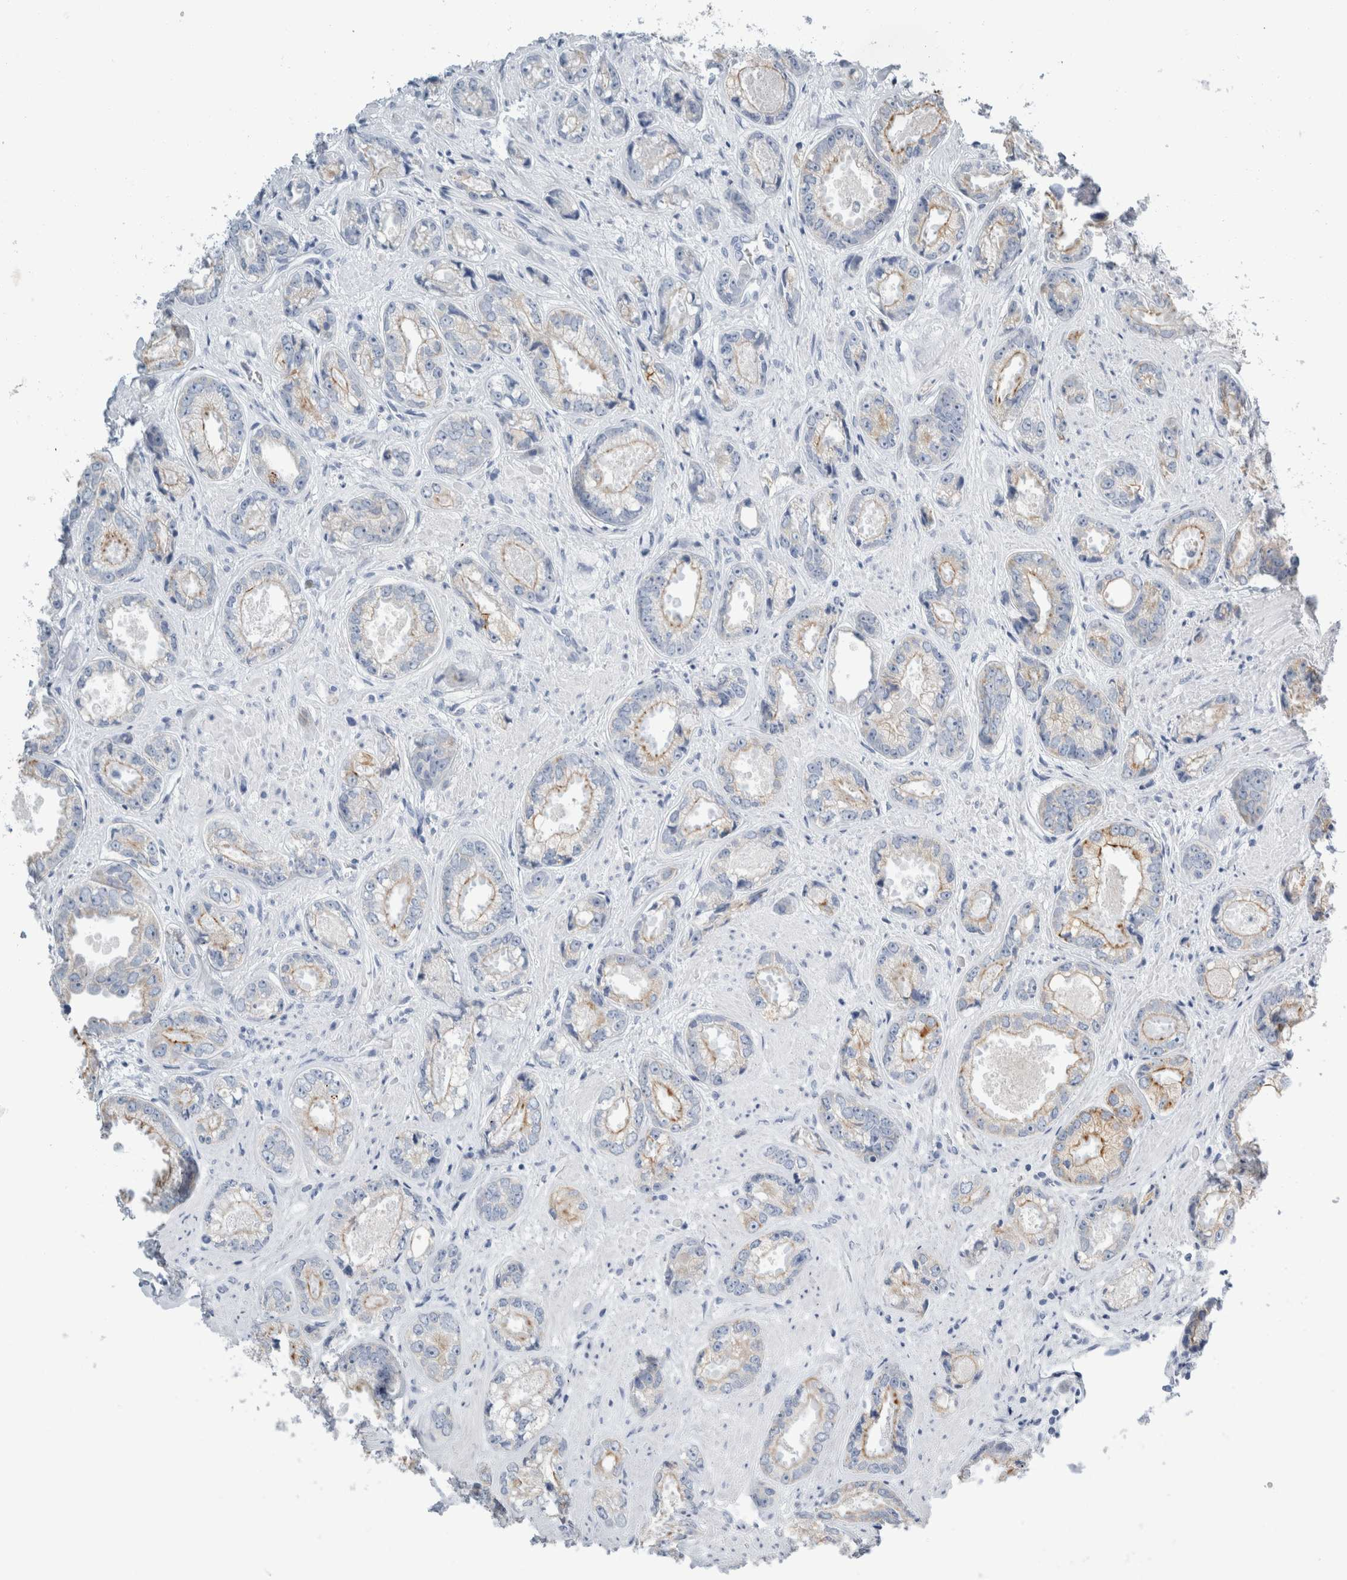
{"staining": {"intensity": "weak", "quantity": "<25%", "location": "cytoplasmic/membranous"}, "tissue": "prostate cancer", "cell_type": "Tumor cells", "image_type": "cancer", "snomed": [{"axis": "morphology", "description": "Adenocarcinoma, High grade"}, {"axis": "topography", "description": "Prostate"}], "caption": "An image of prostate cancer stained for a protein demonstrates no brown staining in tumor cells.", "gene": "RPH3AL", "patient": {"sex": "male", "age": 61}}